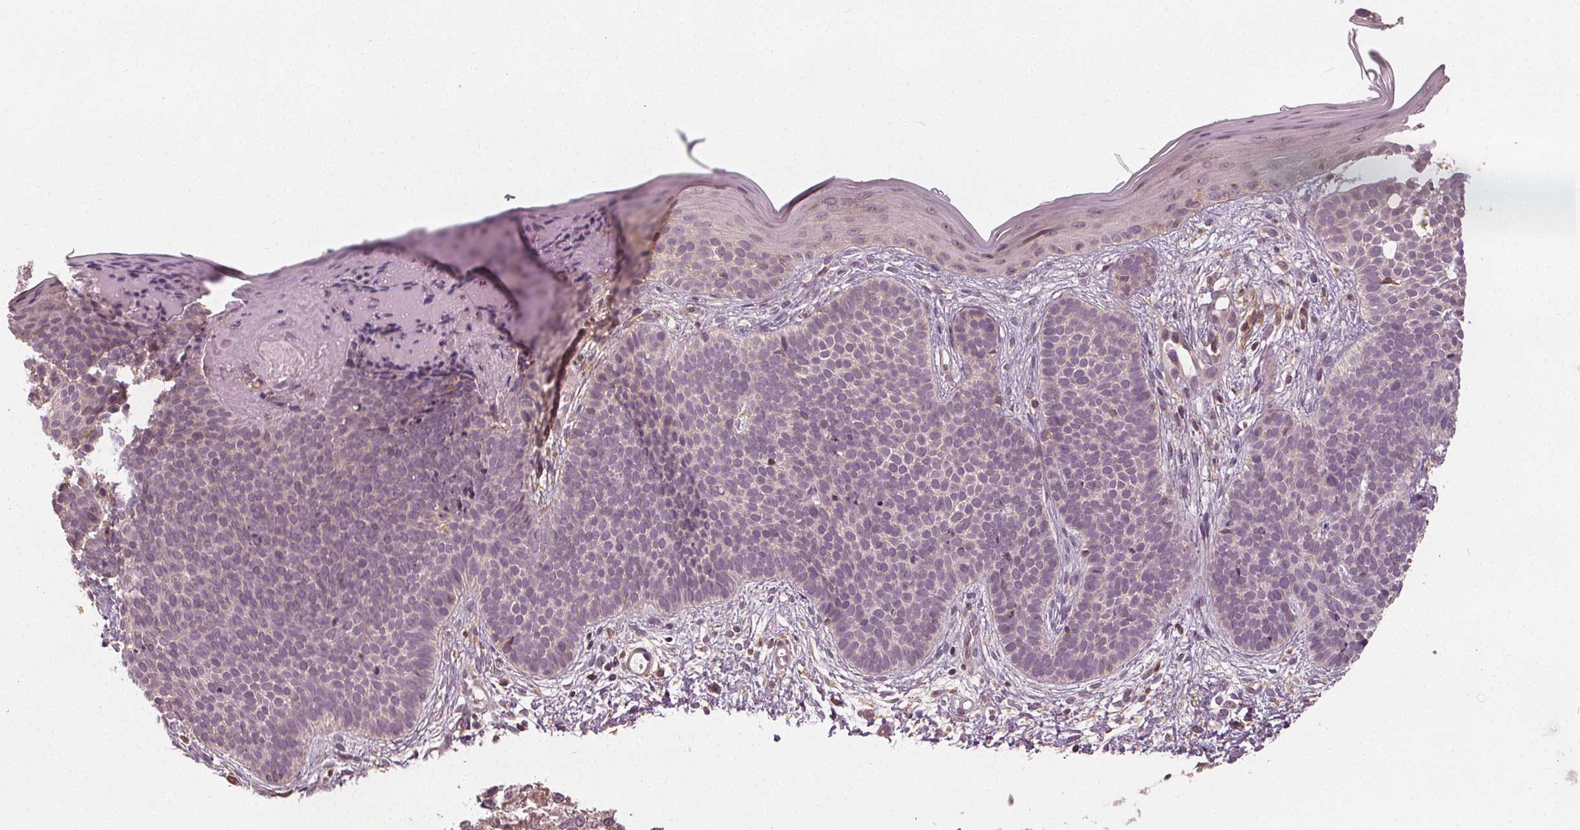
{"staining": {"intensity": "negative", "quantity": "none", "location": "none"}, "tissue": "skin cancer", "cell_type": "Tumor cells", "image_type": "cancer", "snomed": [{"axis": "morphology", "description": "Basal cell carcinoma"}, {"axis": "topography", "description": "Skin"}], "caption": "Tumor cells show no significant staining in skin basal cell carcinoma. (DAB (3,3'-diaminobenzidine) immunohistochemistry (IHC) visualized using brightfield microscopy, high magnification).", "gene": "GNB2", "patient": {"sex": "female", "age": 70}}